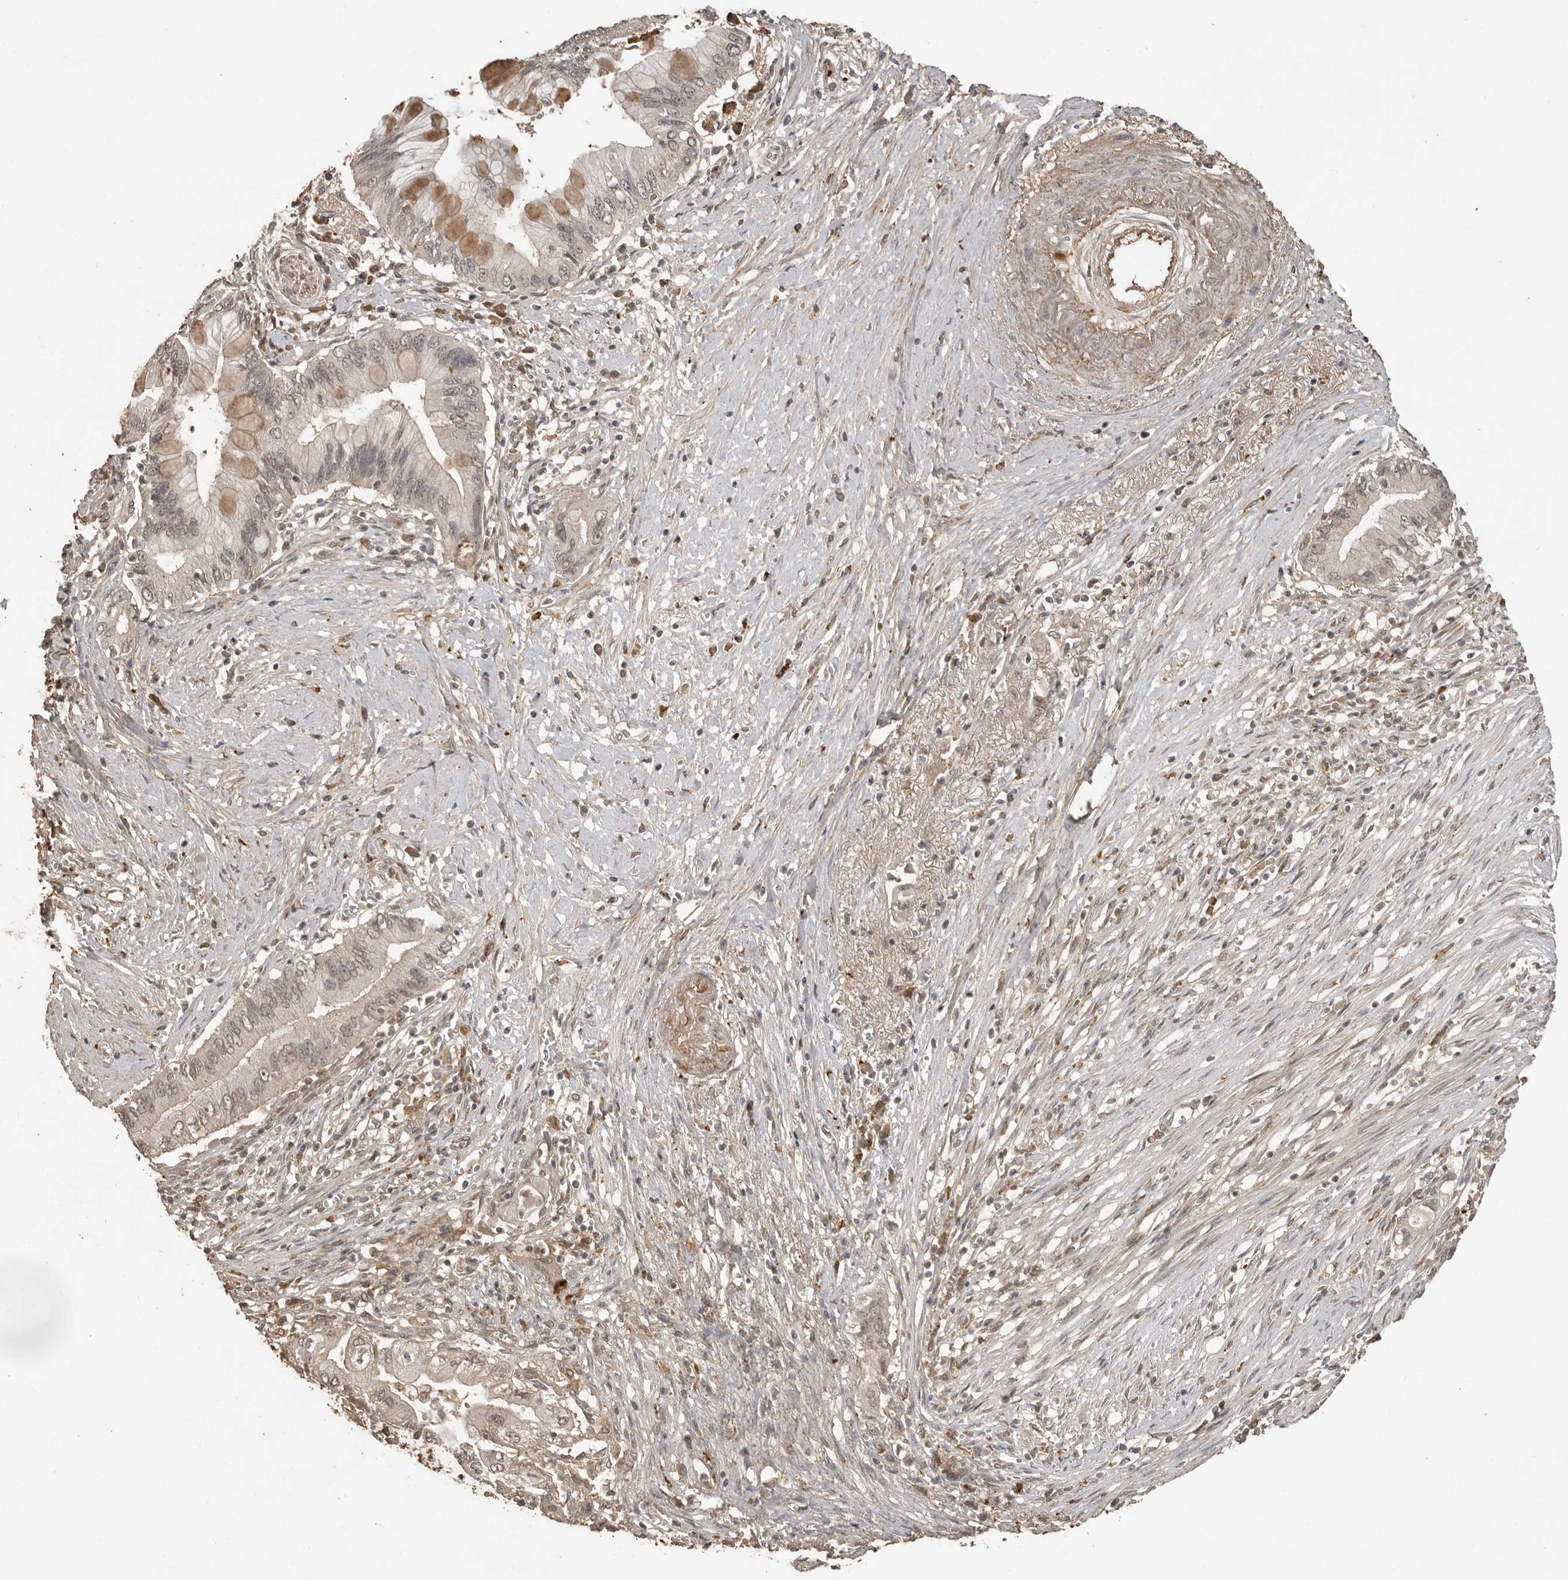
{"staining": {"intensity": "weak", "quantity": "<25%", "location": "cytoplasmic/membranous"}, "tissue": "pancreatic cancer", "cell_type": "Tumor cells", "image_type": "cancer", "snomed": [{"axis": "morphology", "description": "Adenocarcinoma, NOS"}, {"axis": "topography", "description": "Pancreas"}], "caption": "Immunohistochemistry (IHC) photomicrograph of human pancreatic cancer (adenocarcinoma) stained for a protein (brown), which exhibits no positivity in tumor cells.", "gene": "CTF1", "patient": {"sex": "male", "age": 78}}